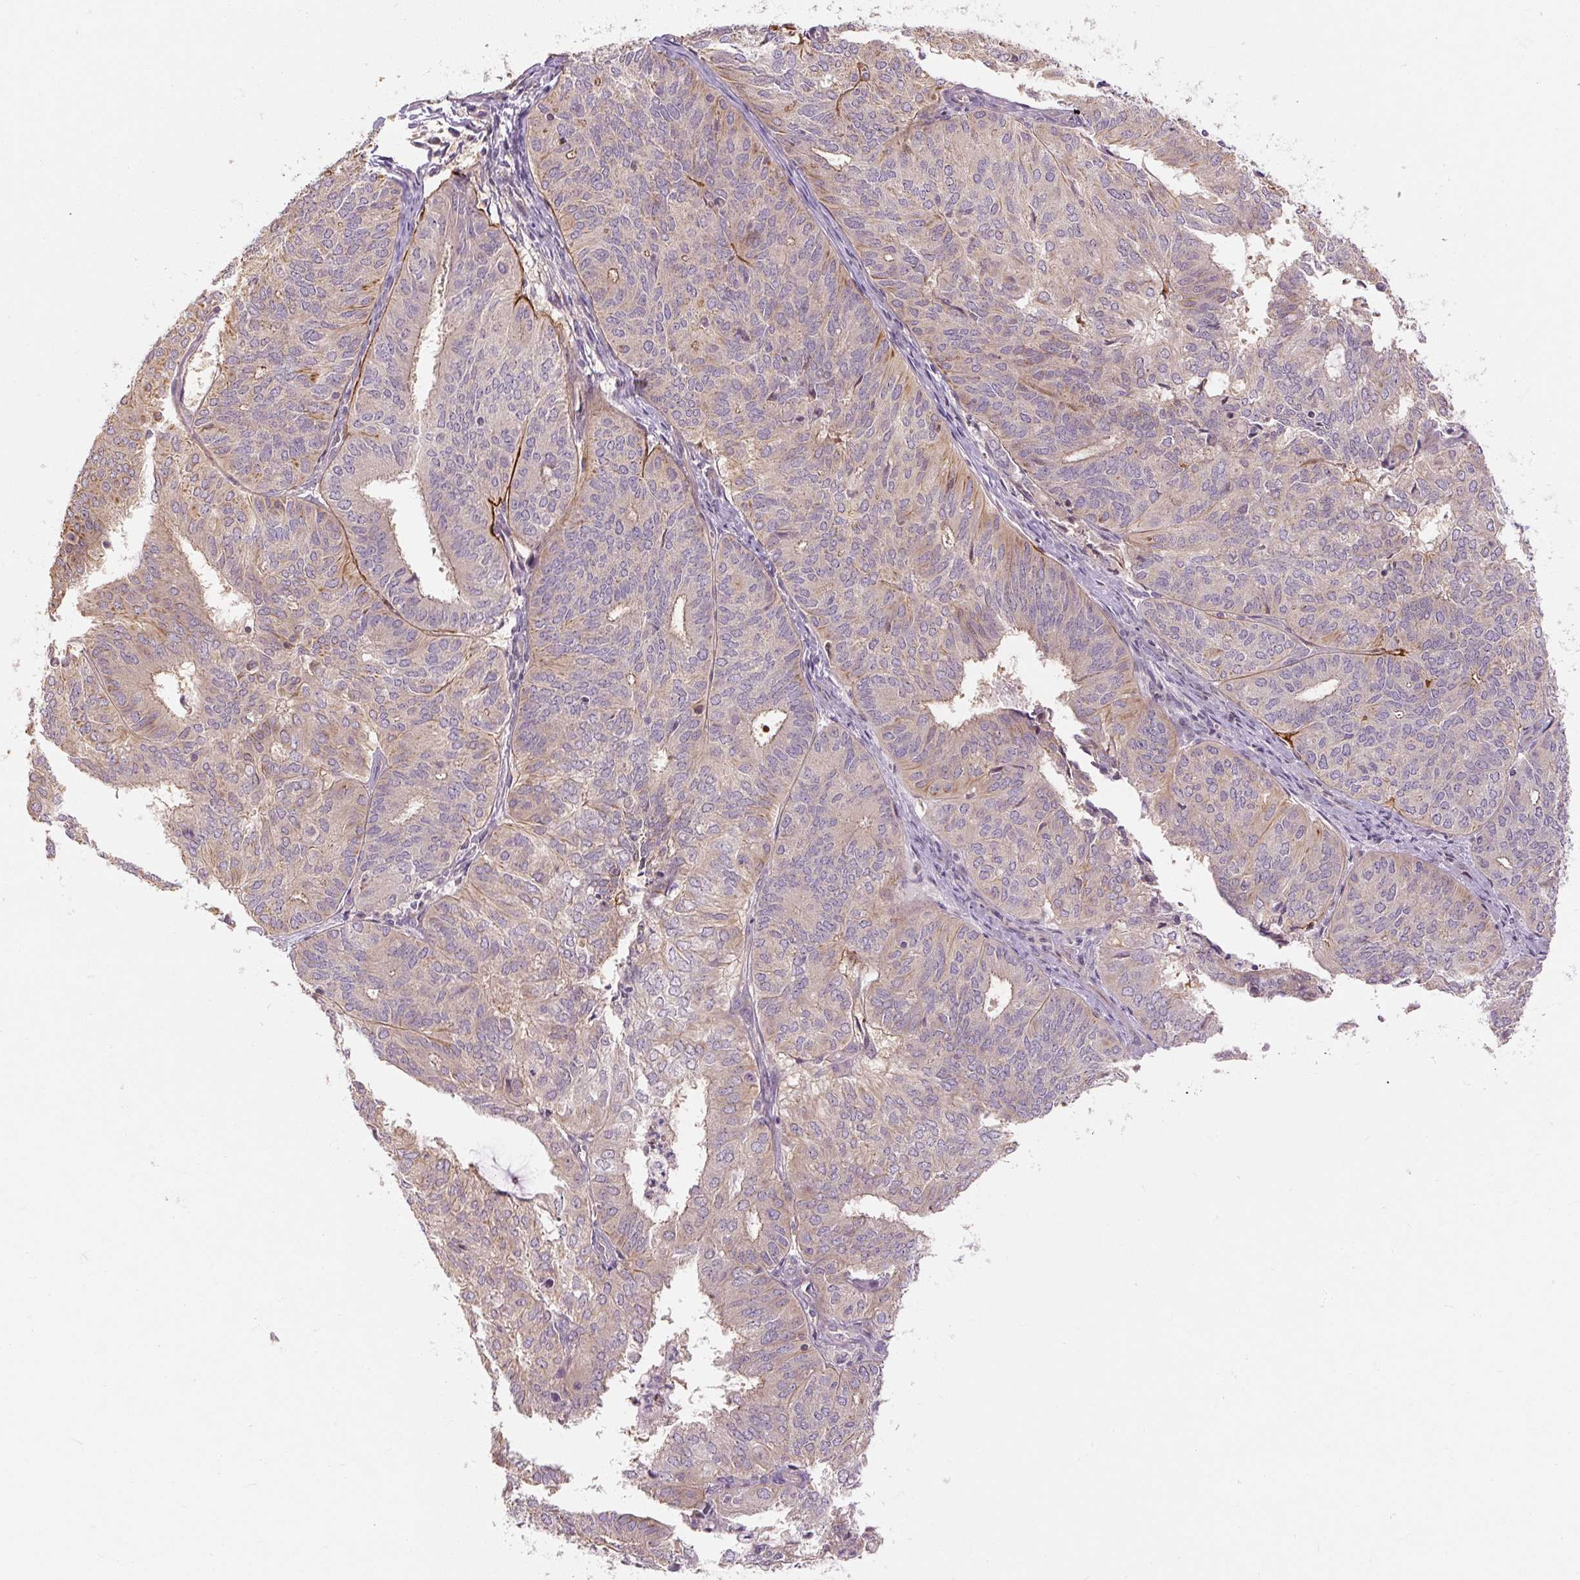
{"staining": {"intensity": "weak", "quantity": "25%-75%", "location": "cytoplasmic/membranous"}, "tissue": "endometrial cancer", "cell_type": "Tumor cells", "image_type": "cancer", "snomed": [{"axis": "morphology", "description": "Adenocarcinoma, NOS"}, {"axis": "topography", "description": "Uterus"}], "caption": "IHC micrograph of human adenocarcinoma (endometrial) stained for a protein (brown), which shows low levels of weak cytoplasmic/membranous expression in about 25%-75% of tumor cells.", "gene": "RB1CC1", "patient": {"sex": "female", "age": 60}}